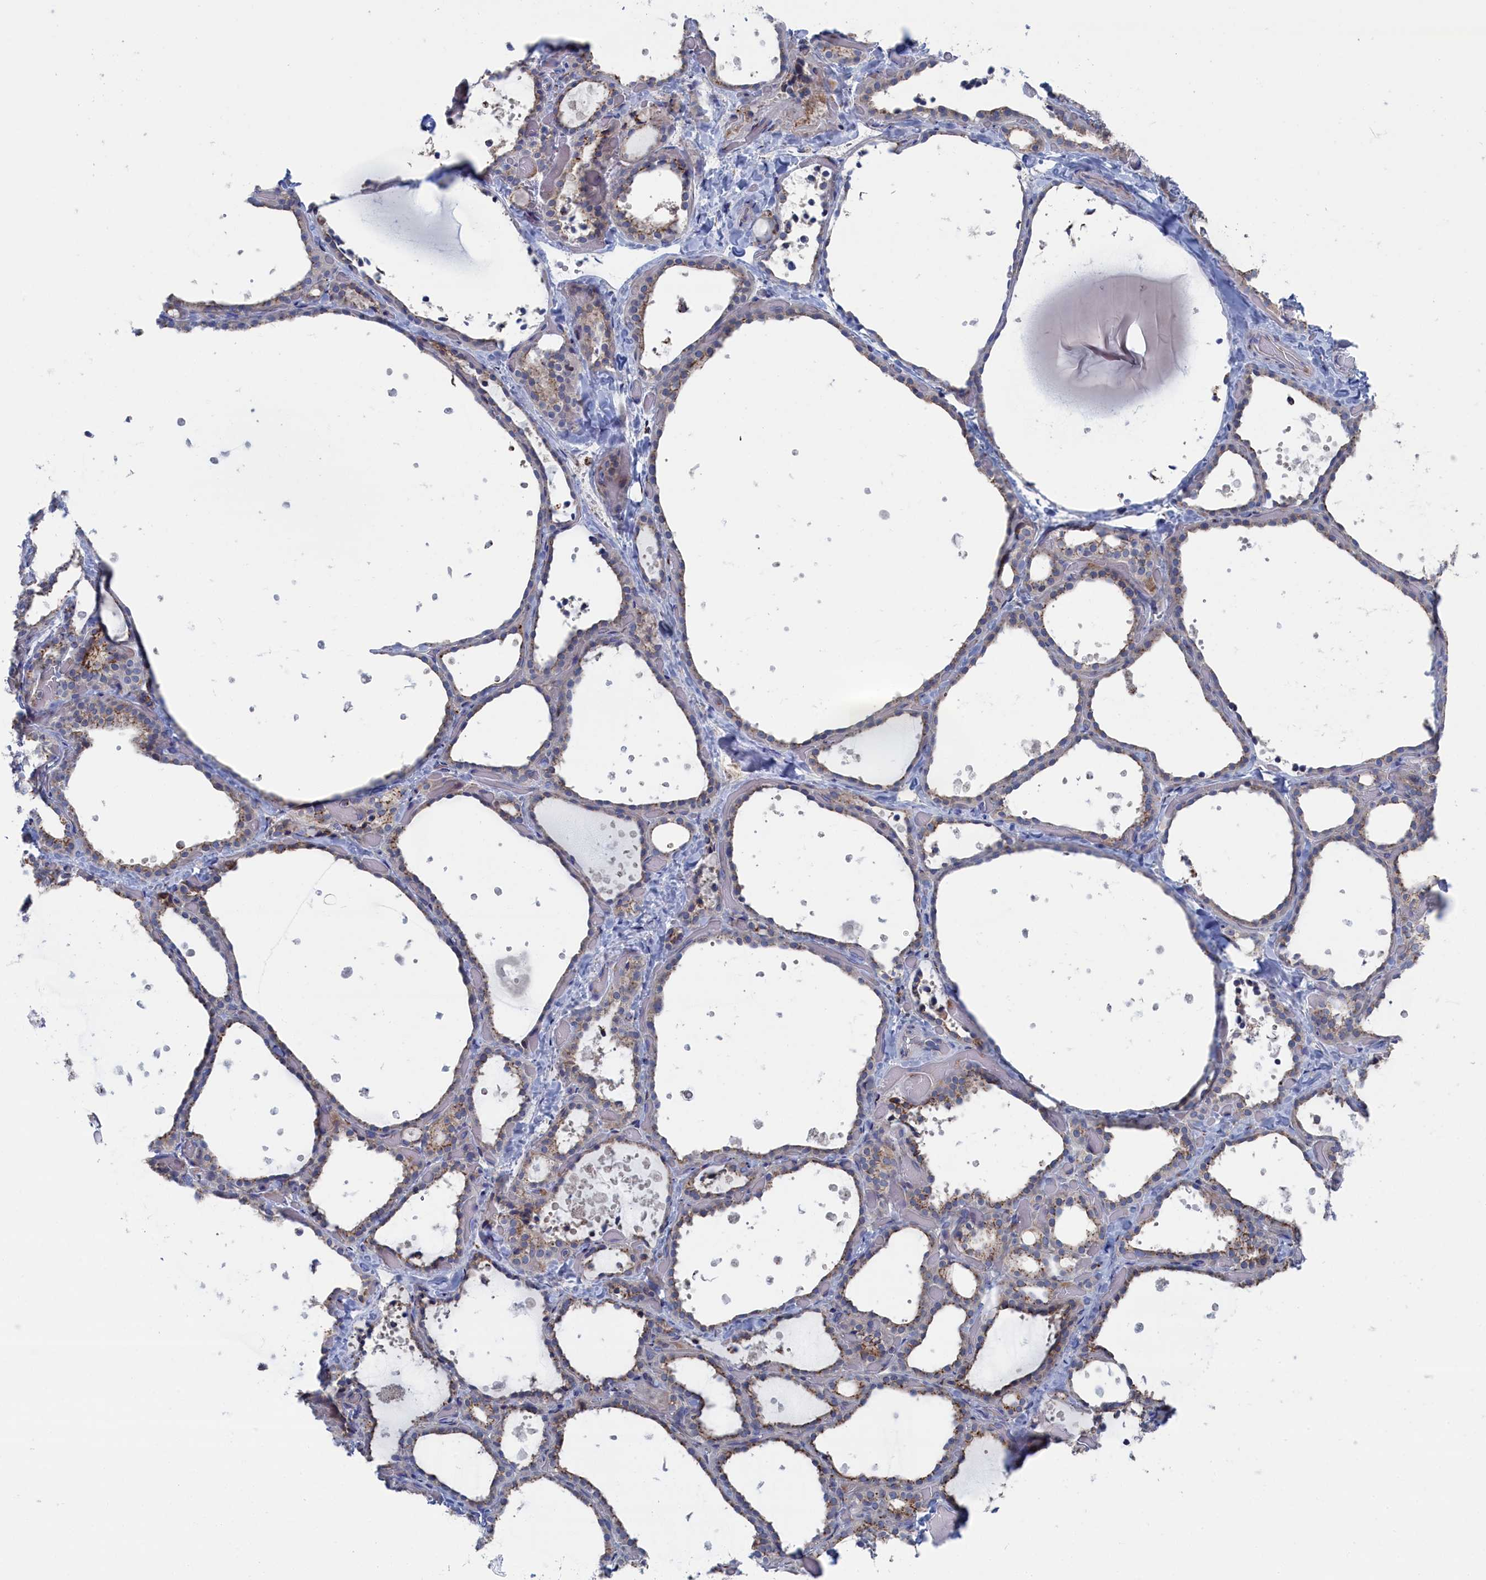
{"staining": {"intensity": "moderate", "quantity": "<25%", "location": "cytoplasmic/membranous"}, "tissue": "thyroid gland", "cell_type": "Glandular cells", "image_type": "normal", "snomed": [{"axis": "morphology", "description": "Normal tissue, NOS"}, {"axis": "topography", "description": "Thyroid gland"}], "caption": "Protein staining of unremarkable thyroid gland displays moderate cytoplasmic/membranous expression in approximately <25% of glandular cells. The staining was performed using DAB (3,3'-diaminobenzidine), with brown indicating positive protein expression. Nuclei are stained blue with hematoxylin.", "gene": "IRX1", "patient": {"sex": "female", "age": 44}}